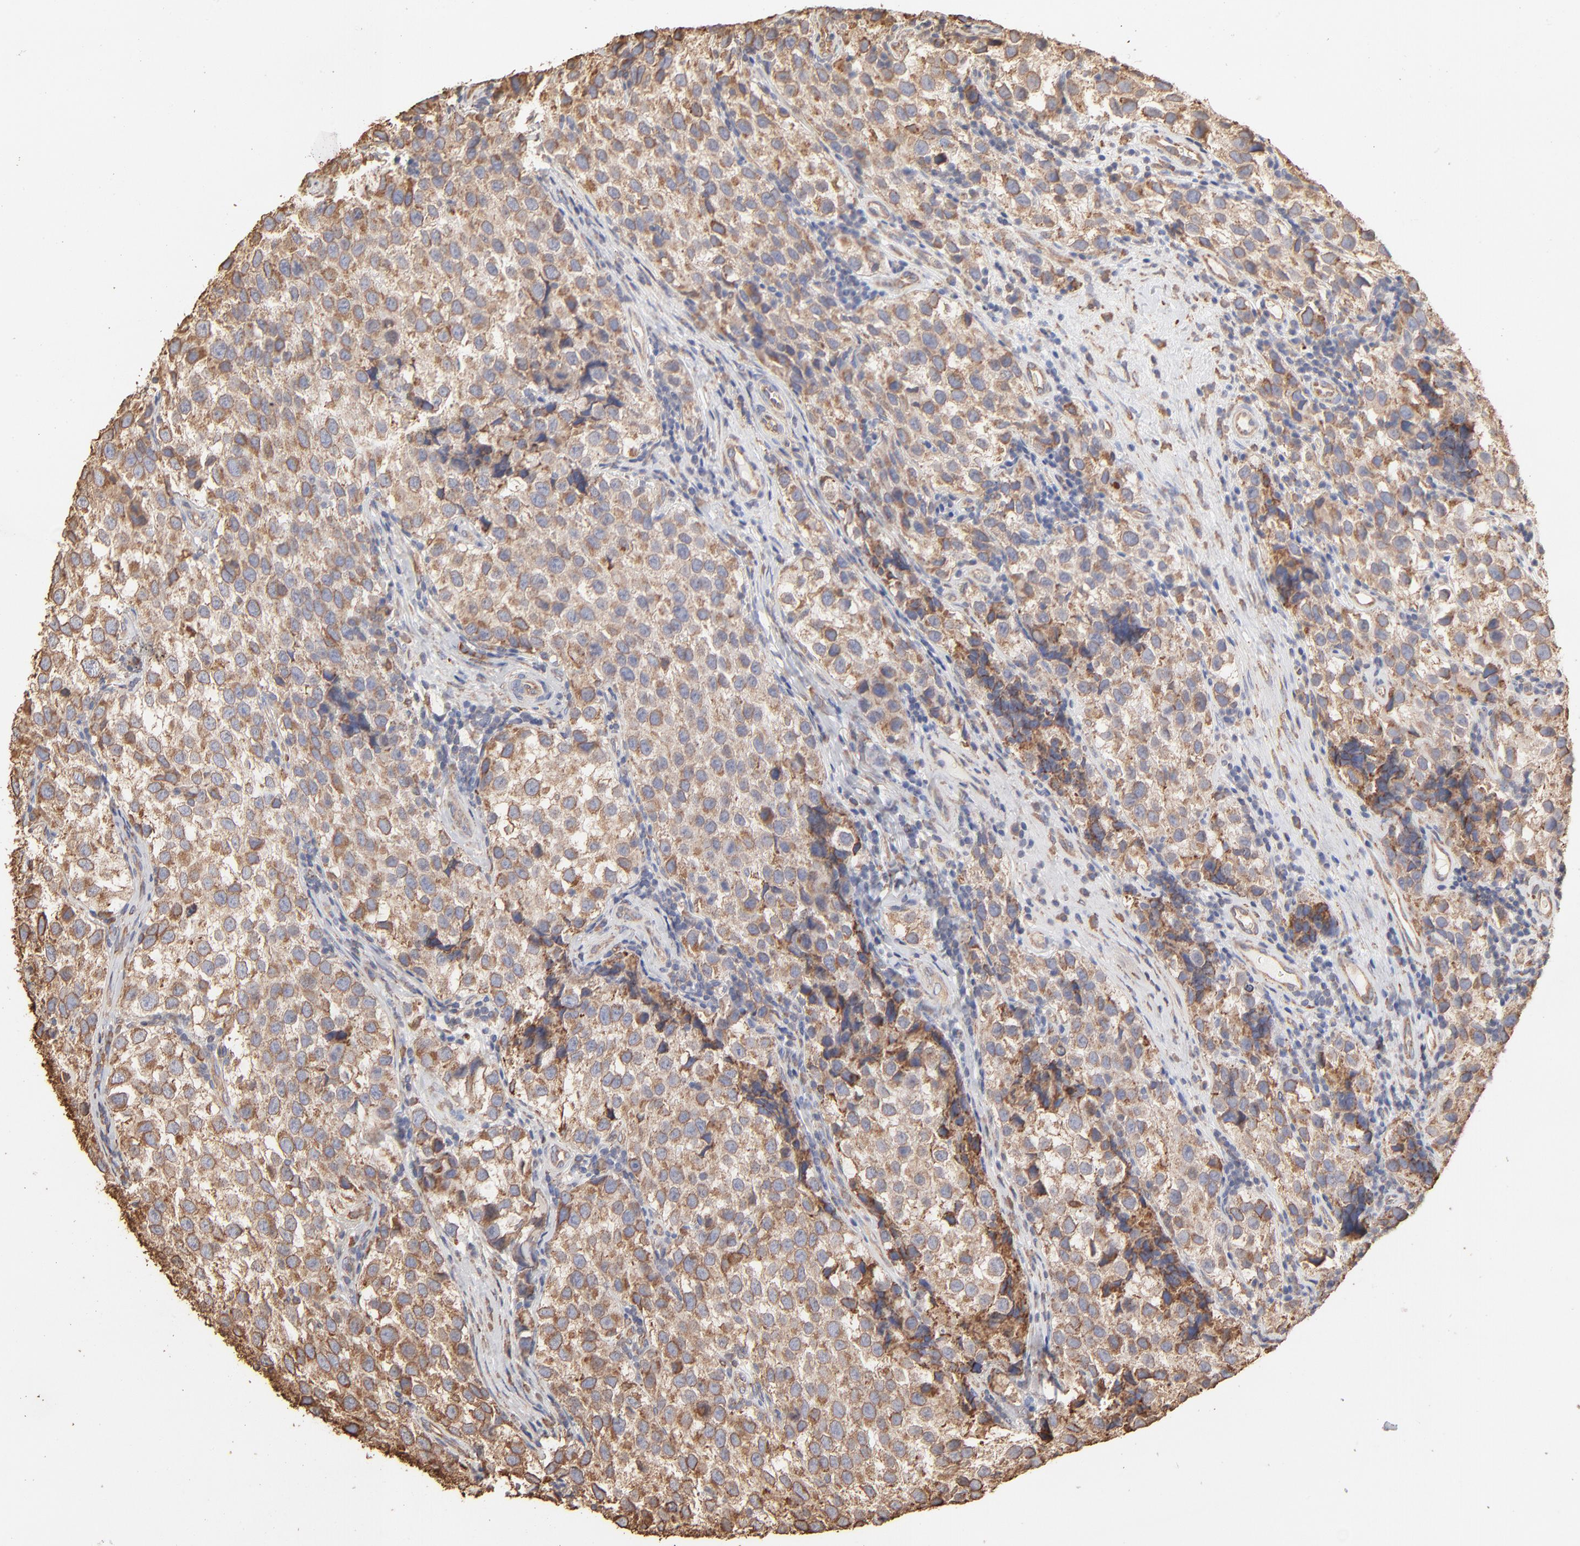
{"staining": {"intensity": "weak", "quantity": "<25%", "location": "cytoplasmic/membranous"}, "tissue": "testis cancer", "cell_type": "Tumor cells", "image_type": "cancer", "snomed": [{"axis": "morphology", "description": "Seminoma, NOS"}, {"axis": "topography", "description": "Testis"}], "caption": "The micrograph shows no staining of tumor cells in testis seminoma.", "gene": "PDIA3", "patient": {"sex": "male", "age": 39}}